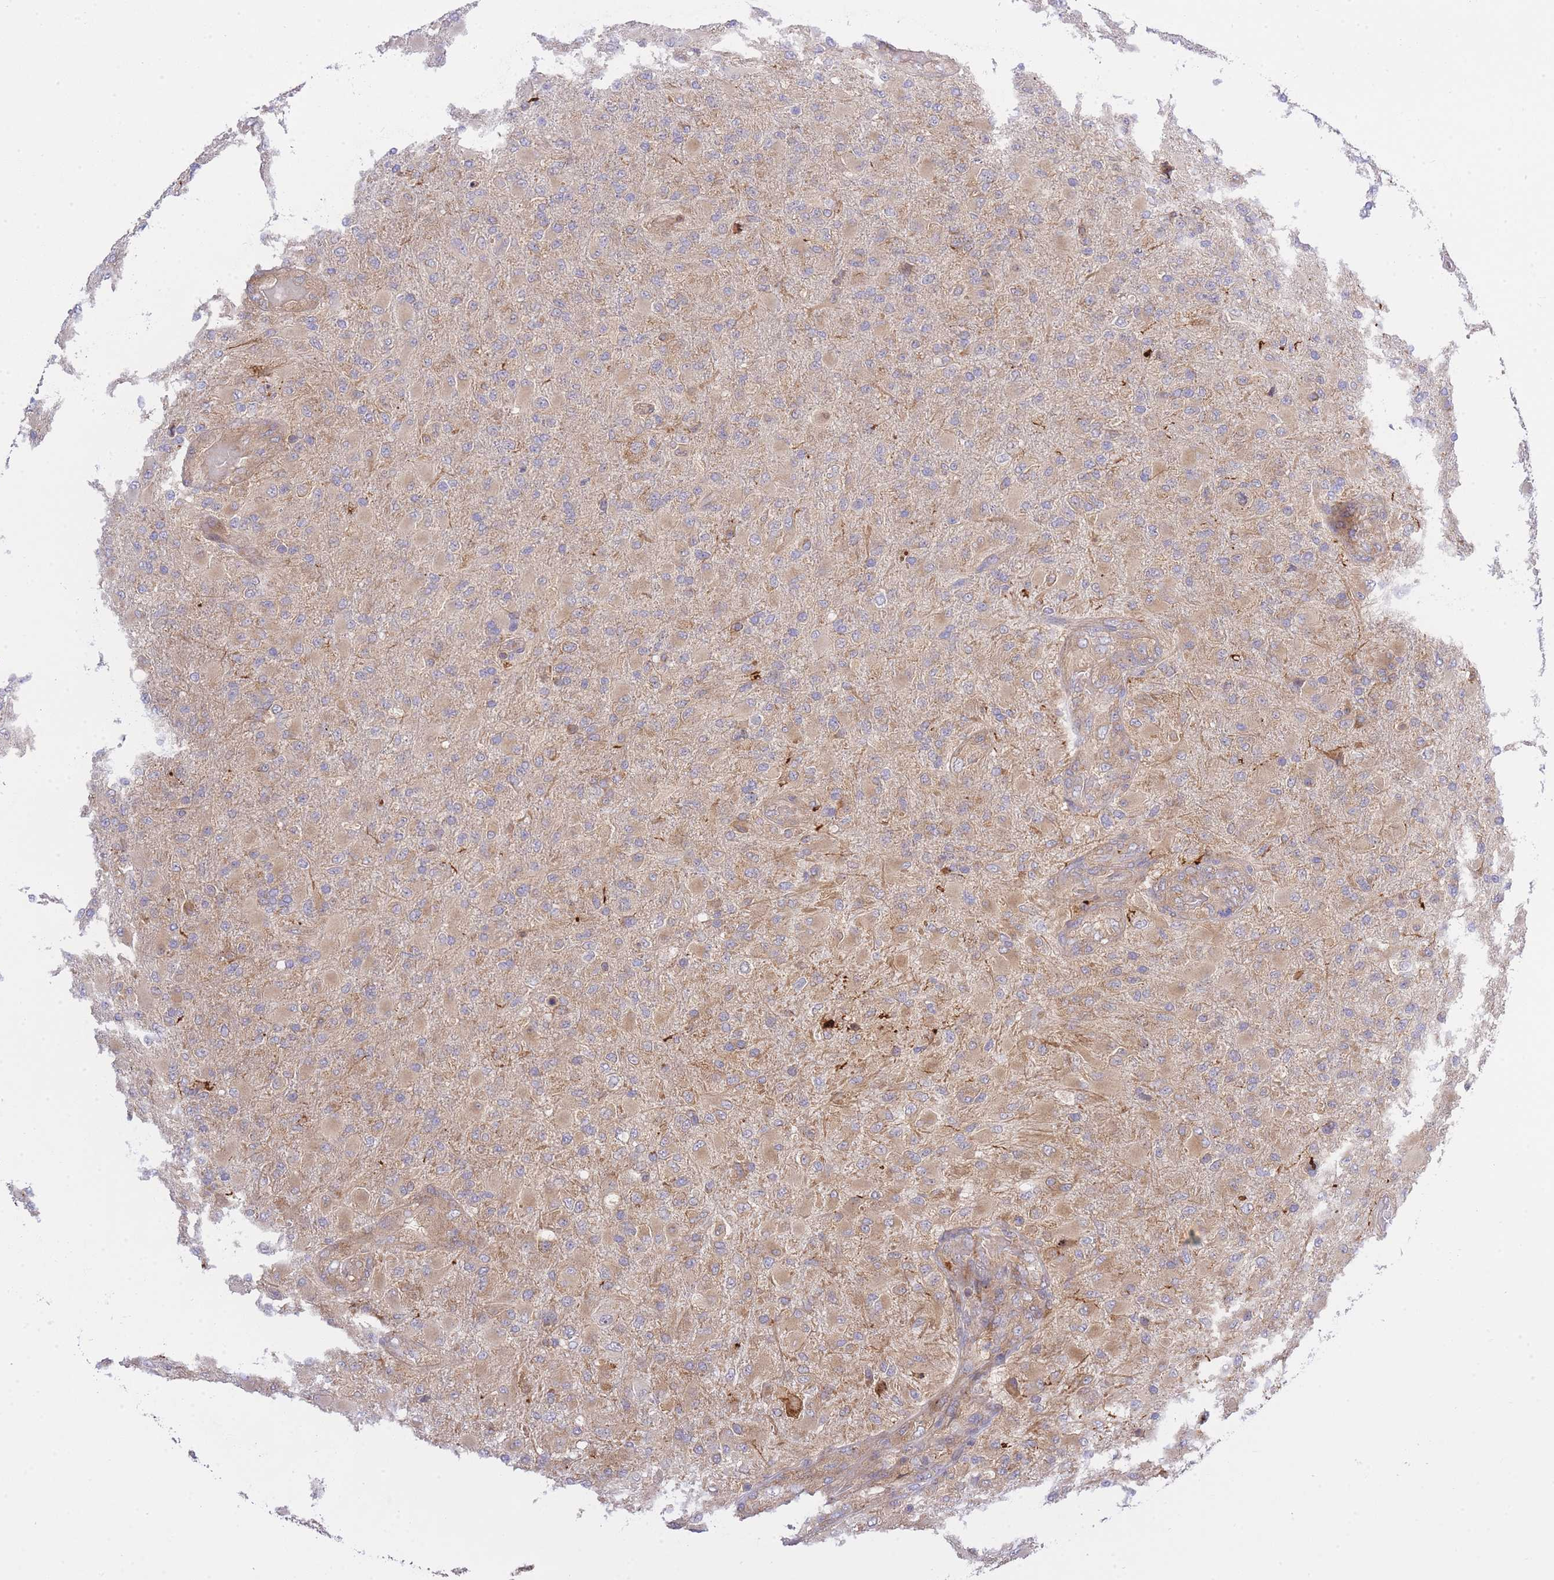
{"staining": {"intensity": "weak", "quantity": "25%-75%", "location": "cytoplasmic/membranous"}, "tissue": "glioma", "cell_type": "Tumor cells", "image_type": "cancer", "snomed": [{"axis": "morphology", "description": "Glioma, malignant, Low grade"}, {"axis": "topography", "description": "Brain"}], "caption": "Immunohistochemistry (IHC) micrograph of human glioma stained for a protein (brown), which displays low levels of weak cytoplasmic/membranous staining in approximately 25%-75% of tumor cells.", "gene": "EIF2B2", "patient": {"sex": "male", "age": 65}}